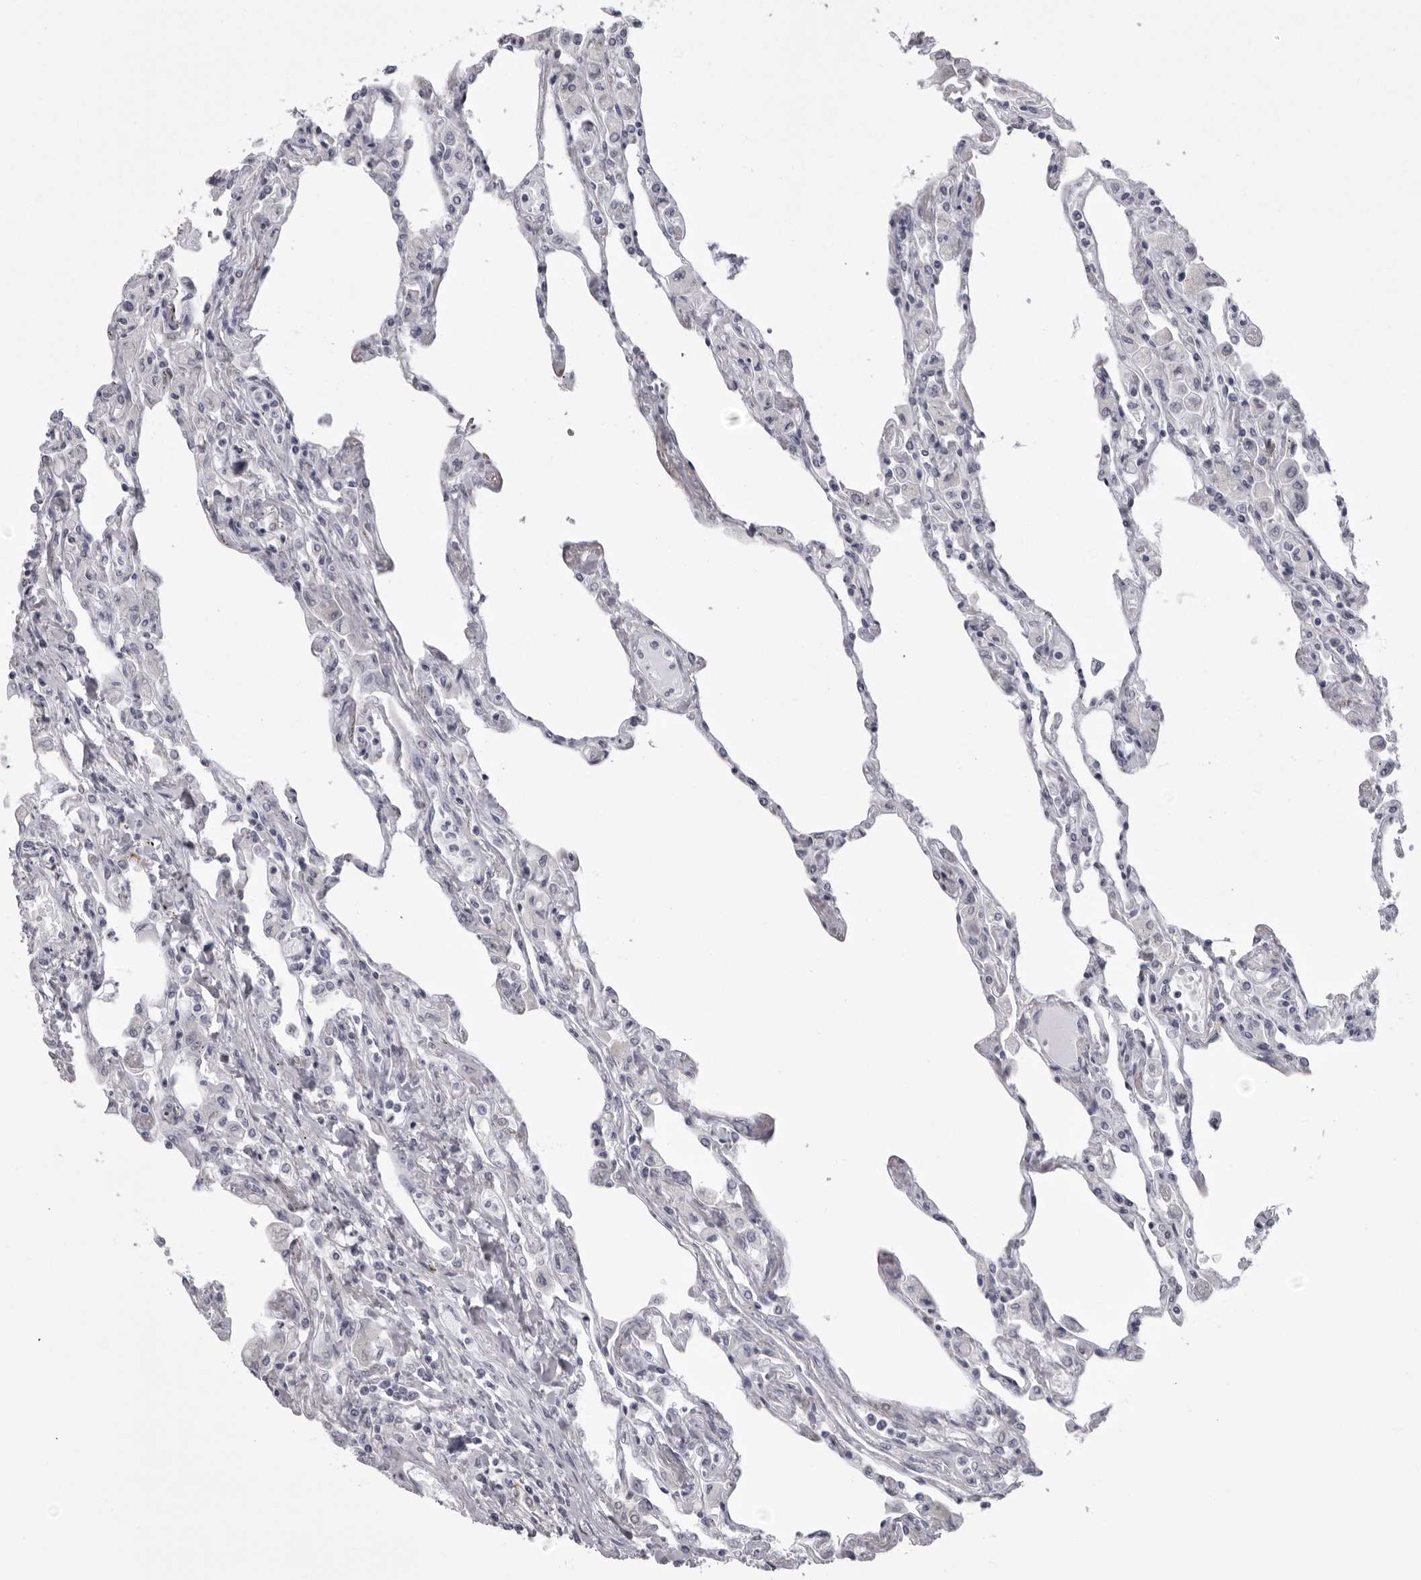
{"staining": {"intensity": "strong", "quantity": "25%-75%", "location": "cytoplasmic/membranous"}, "tissue": "lung", "cell_type": "Alveolar cells", "image_type": "normal", "snomed": [{"axis": "morphology", "description": "Normal tissue, NOS"}, {"axis": "topography", "description": "Bronchus"}, {"axis": "topography", "description": "Lung"}], "caption": "Immunohistochemistry (IHC) photomicrograph of normal human lung stained for a protein (brown), which displays high levels of strong cytoplasmic/membranous staining in approximately 25%-75% of alveolar cells.", "gene": "UROD", "patient": {"sex": "female", "age": 49}}